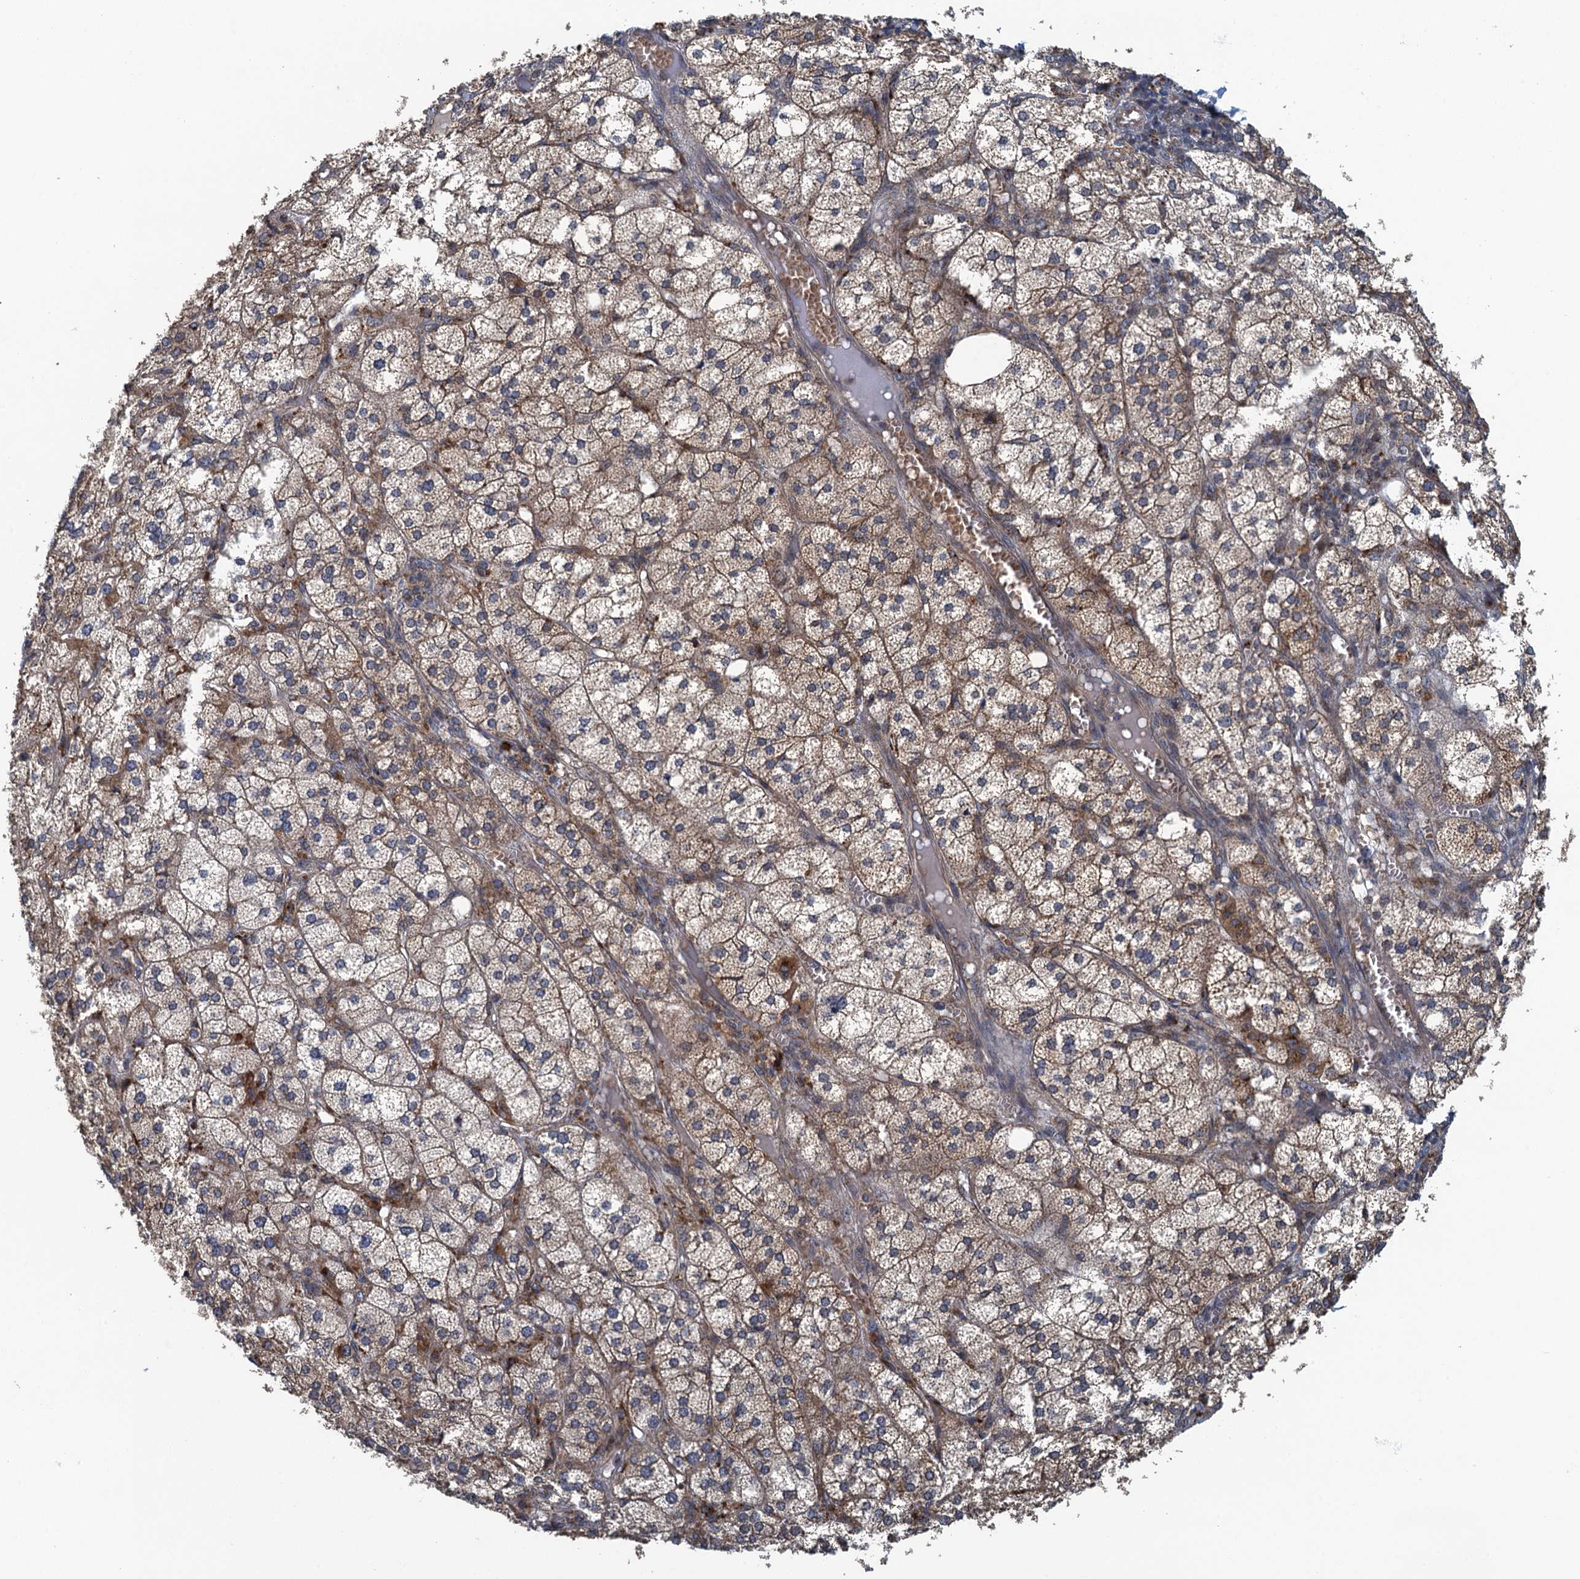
{"staining": {"intensity": "moderate", "quantity": "25%-75%", "location": "cytoplasmic/membranous"}, "tissue": "adrenal gland", "cell_type": "Glandular cells", "image_type": "normal", "snomed": [{"axis": "morphology", "description": "Normal tissue, NOS"}, {"axis": "topography", "description": "Adrenal gland"}], "caption": "A high-resolution micrograph shows IHC staining of benign adrenal gland, which demonstrates moderate cytoplasmic/membranous positivity in about 25%-75% of glandular cells.", "gene": "KBTBD8", "patient": {"sex": "female", "age": 61}}